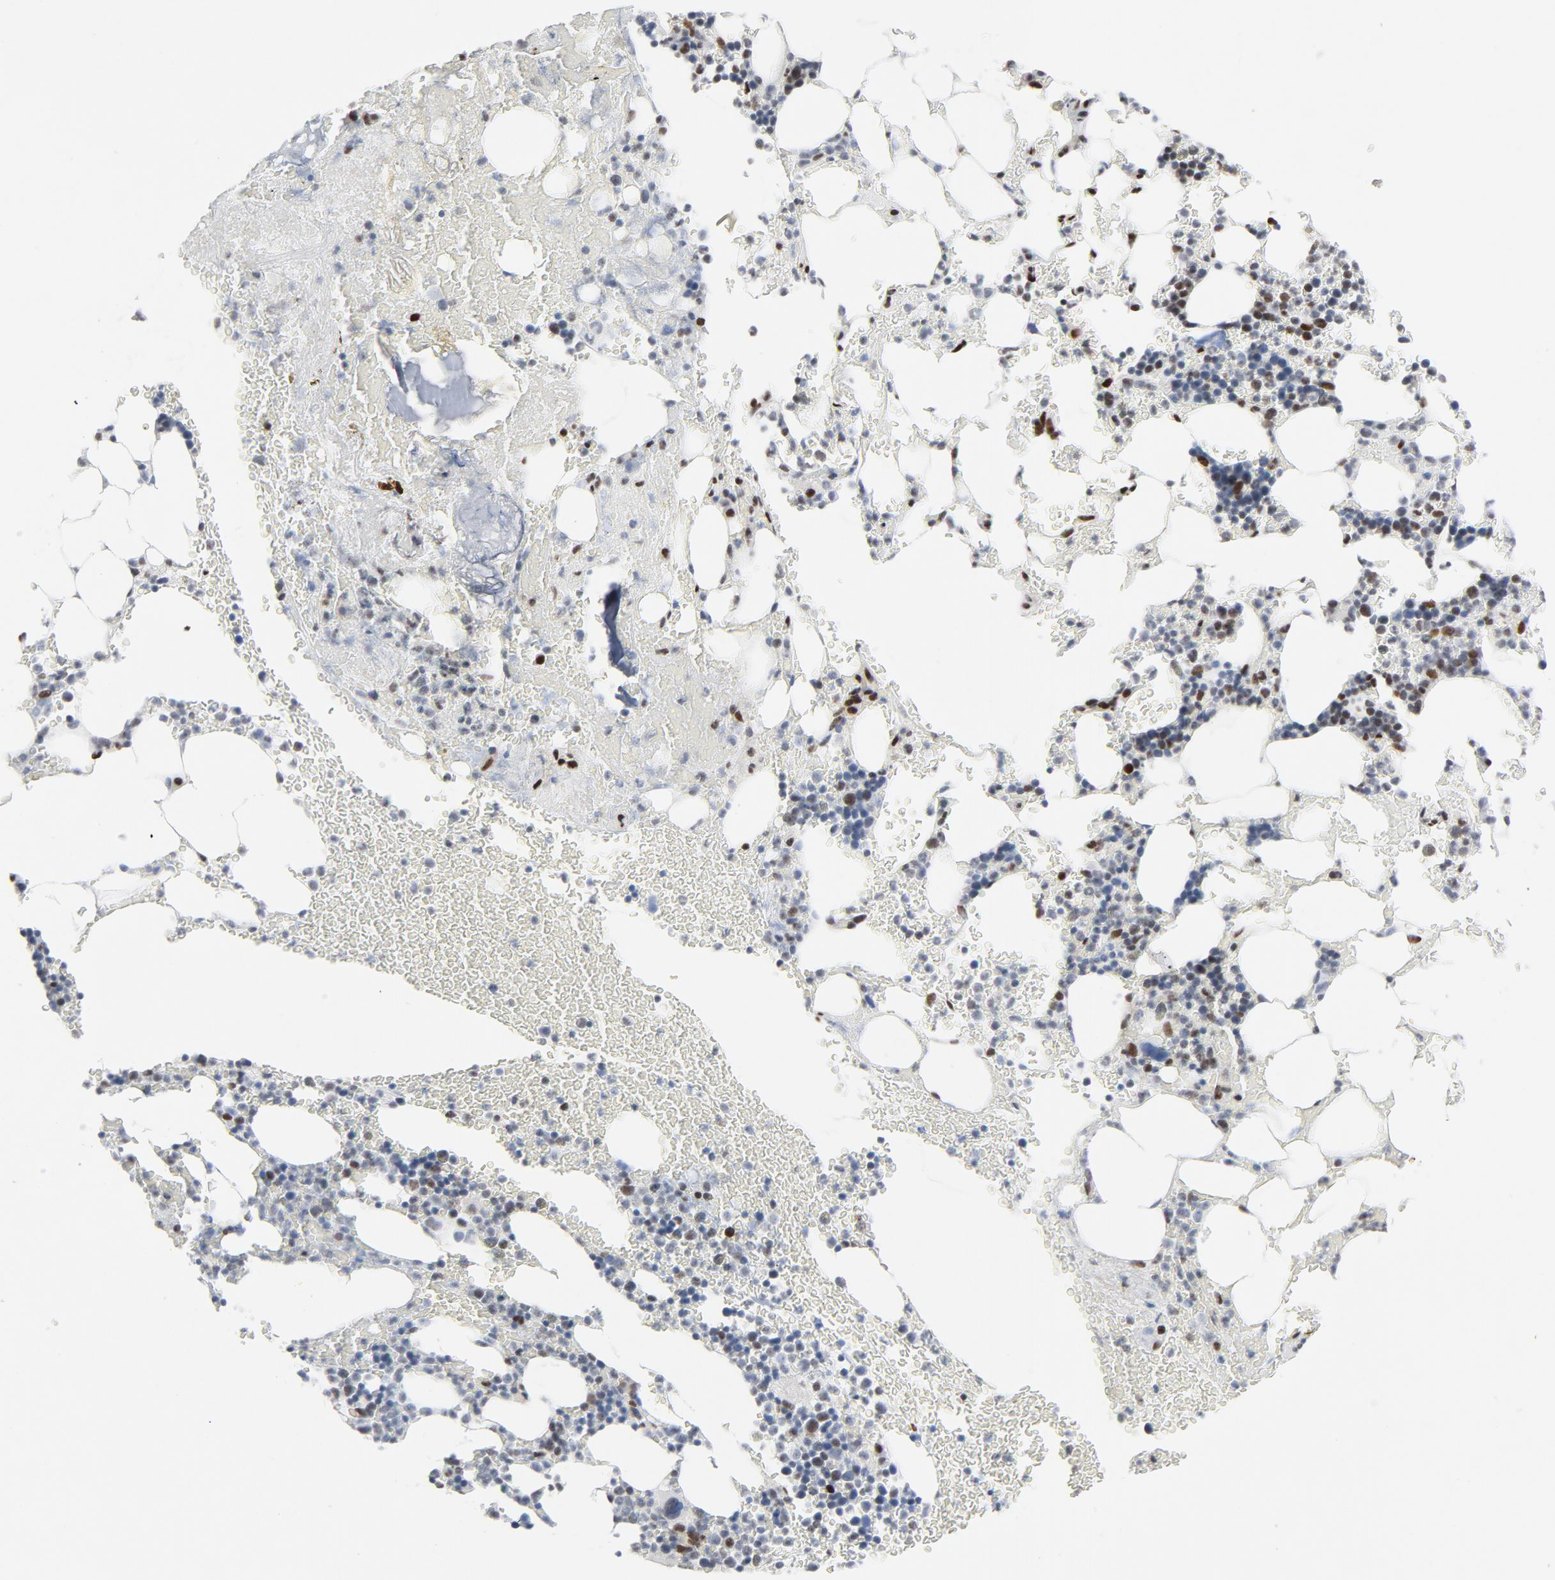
{"staining": {"intensity": "moderate", "quantity": "25%-75%", "location": "nuclear"}, "tissue": "bone marrow", "cell_type": "Hematopoietic cells", "image_type": "normal", "snomed": [{"axis": "morphology", "description": "Normal tissue, NOS"}, {"axis": "topography", "description": "Bone marrow"}], "caption": "A photomicrograph of bone marrow stained for a protein exhibits moderate nuclear brown staining in hematopoietic cells. (DAB (3,3'-diaminobenzidine) IHC, brown staining for protein, blue staining for nuclei).", "gene": "HSF1", "patient": {"sex": "female", "age": 73}}